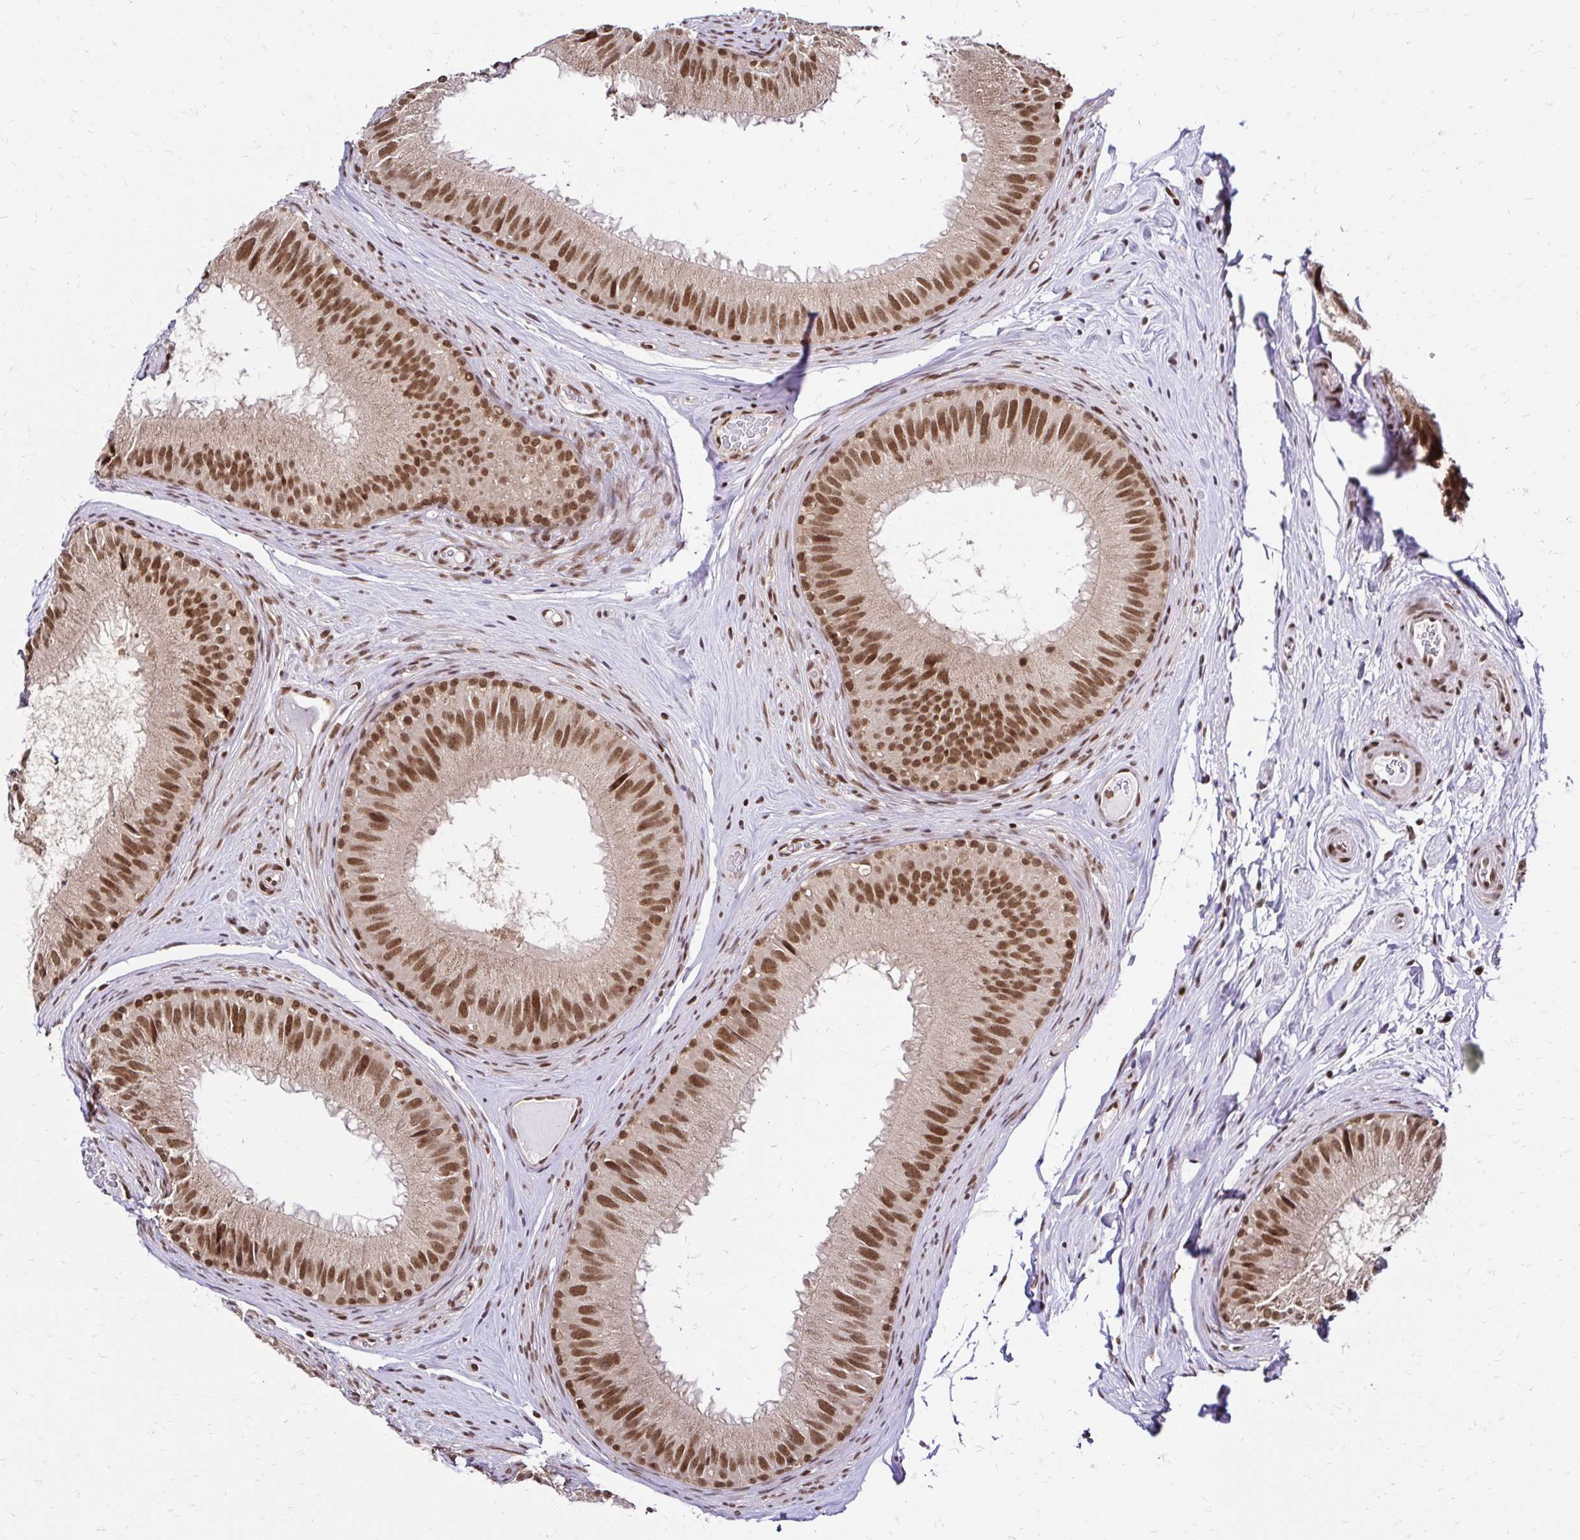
{"staining": {"intensity": "strong", "quantity": ">75%", "location": "cytoplasmic/membranous,nuclear"}, "tissue": "epididymis", "cell_type": "Glandular cells", "image_type": "normal", "snomed": [{"axis": "morphology", "description": "Normal tissue, NOS"}, {"axis": "topography", "description": "Epididymis"}], "caption": "Immunohistochemistry (IHC) image of benign epididymis: human epididymis stained using immunohistochemistry (IHC) demonstrates high levels of strong protein expression localized specifically in the cytoplasmic/membranous,nuclear of glandular cells, appearing as a cytoplasmic/membranous,nuclear brown color.", "gene": "GLYR1", "patient": {"sex": "male", "age": 44}}